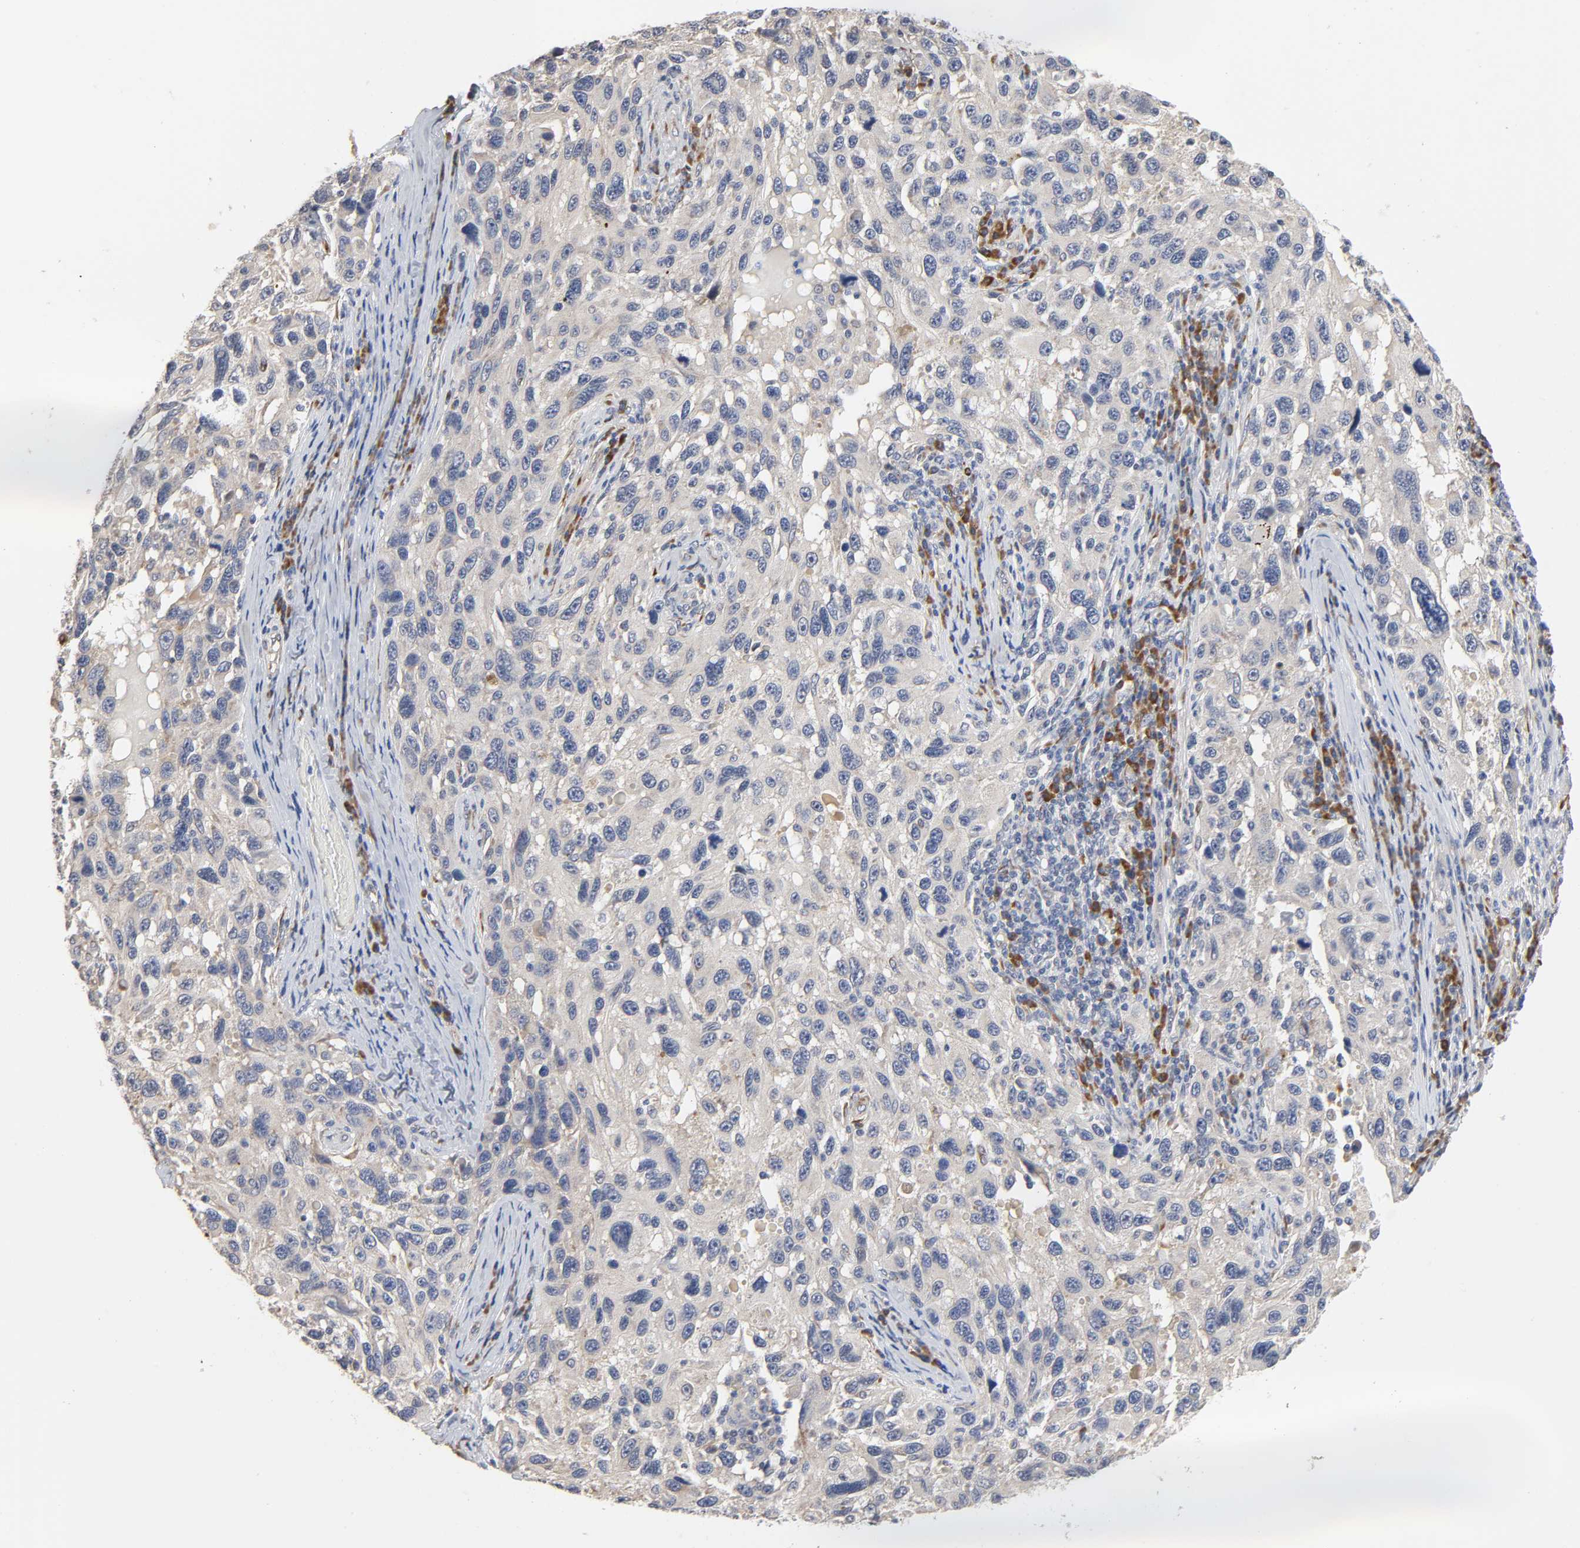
{"staining": {"intensity": "negative", "quantity": "none", "location": "none"}, "tissue": "melanoma", "cell_type": "Tumor cells", "image_type": "cancer", "snomed": [{"axis": "morphology", "description": "Malignant melanoma, NOS"}, {"axis": "topography", "description": "Skin"}], "caption": "Immunohistochemical staining of human malignant melanoma demonstrates no significant expression in tumor cells.", "gene": "HDLBP", "patient": {"sex": "male", "age": 53}}